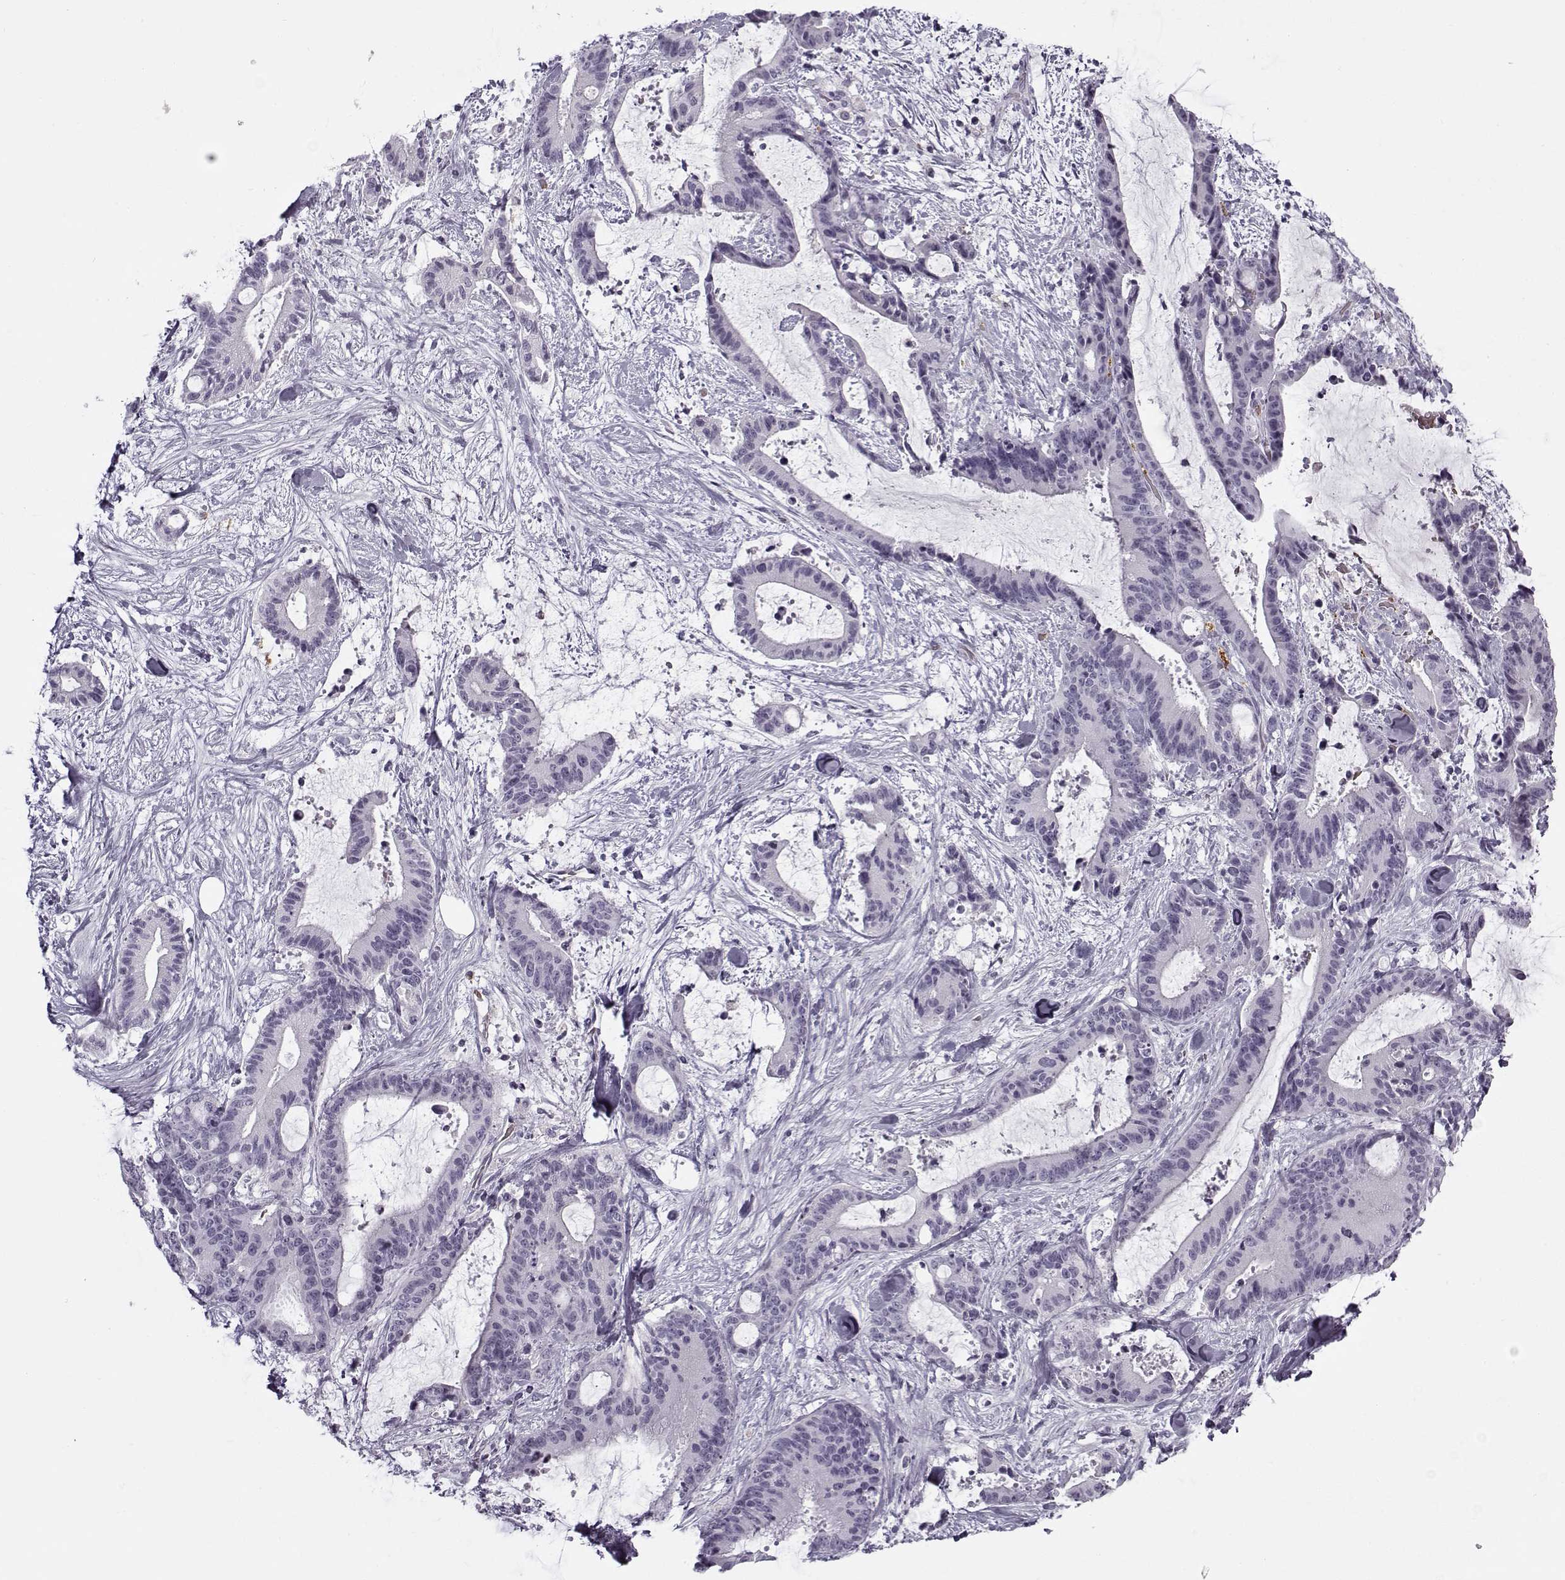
{"staining": {"intensity": "negative", "quantity": "none", "location": "none"}, "tissue": "liver cancer", "cell_type": "Tumor cells", "image_type": "cancer", "snomed": [{"axis": "morphology", "description": "Cholangiocarcinoma"}, {"axis": "topography", "description": "Liver"}], "caption": "Human liver cholangiocarcinoma stained for a protein using immunohistochemistry (IHC) shows no positivity in tumor cells.", "gene": "SNCA", "patient": {"sex": "female", "age": 73}}